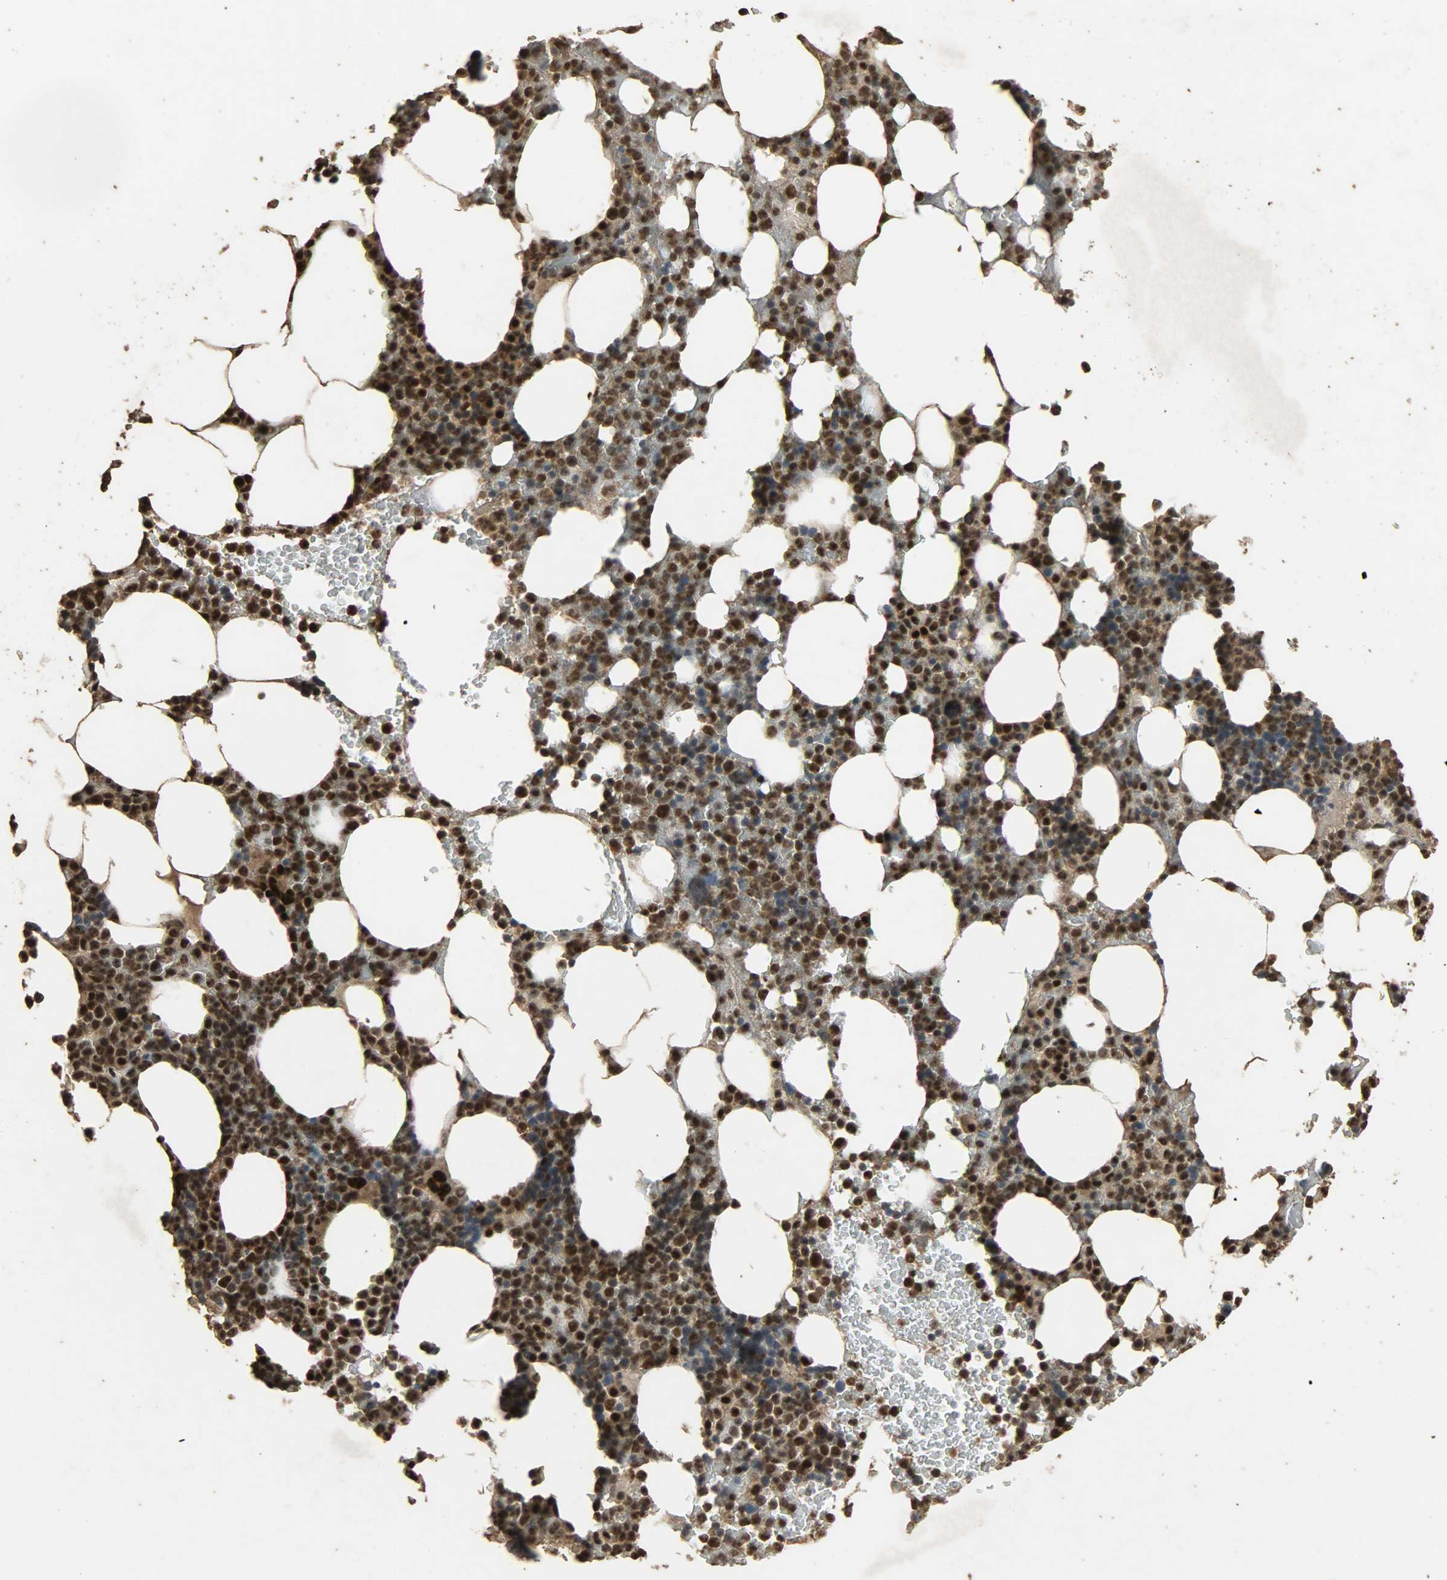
{"staining": {"intensity": "strong", "quantity": ">75%", "location": "nuclear"}, "tissue": "bone marrow", "cell_type": "Hematopoietic cells", "image_type": "normal", "snomed": [{"axis": "morphology", "description": "Normal tissue, NOS"}, {"axis": "topography", "description": "Bone marrow"}], "caption": "IHC photomicrograph of unremarkable human bone marrow stained for a protein (brown), which exhibits high levels of strong nuclear positivity in approximately >75% of hematopoietic cells.", "gene": "CCNT2", "patient": {"sex": "female", "age": 66}}